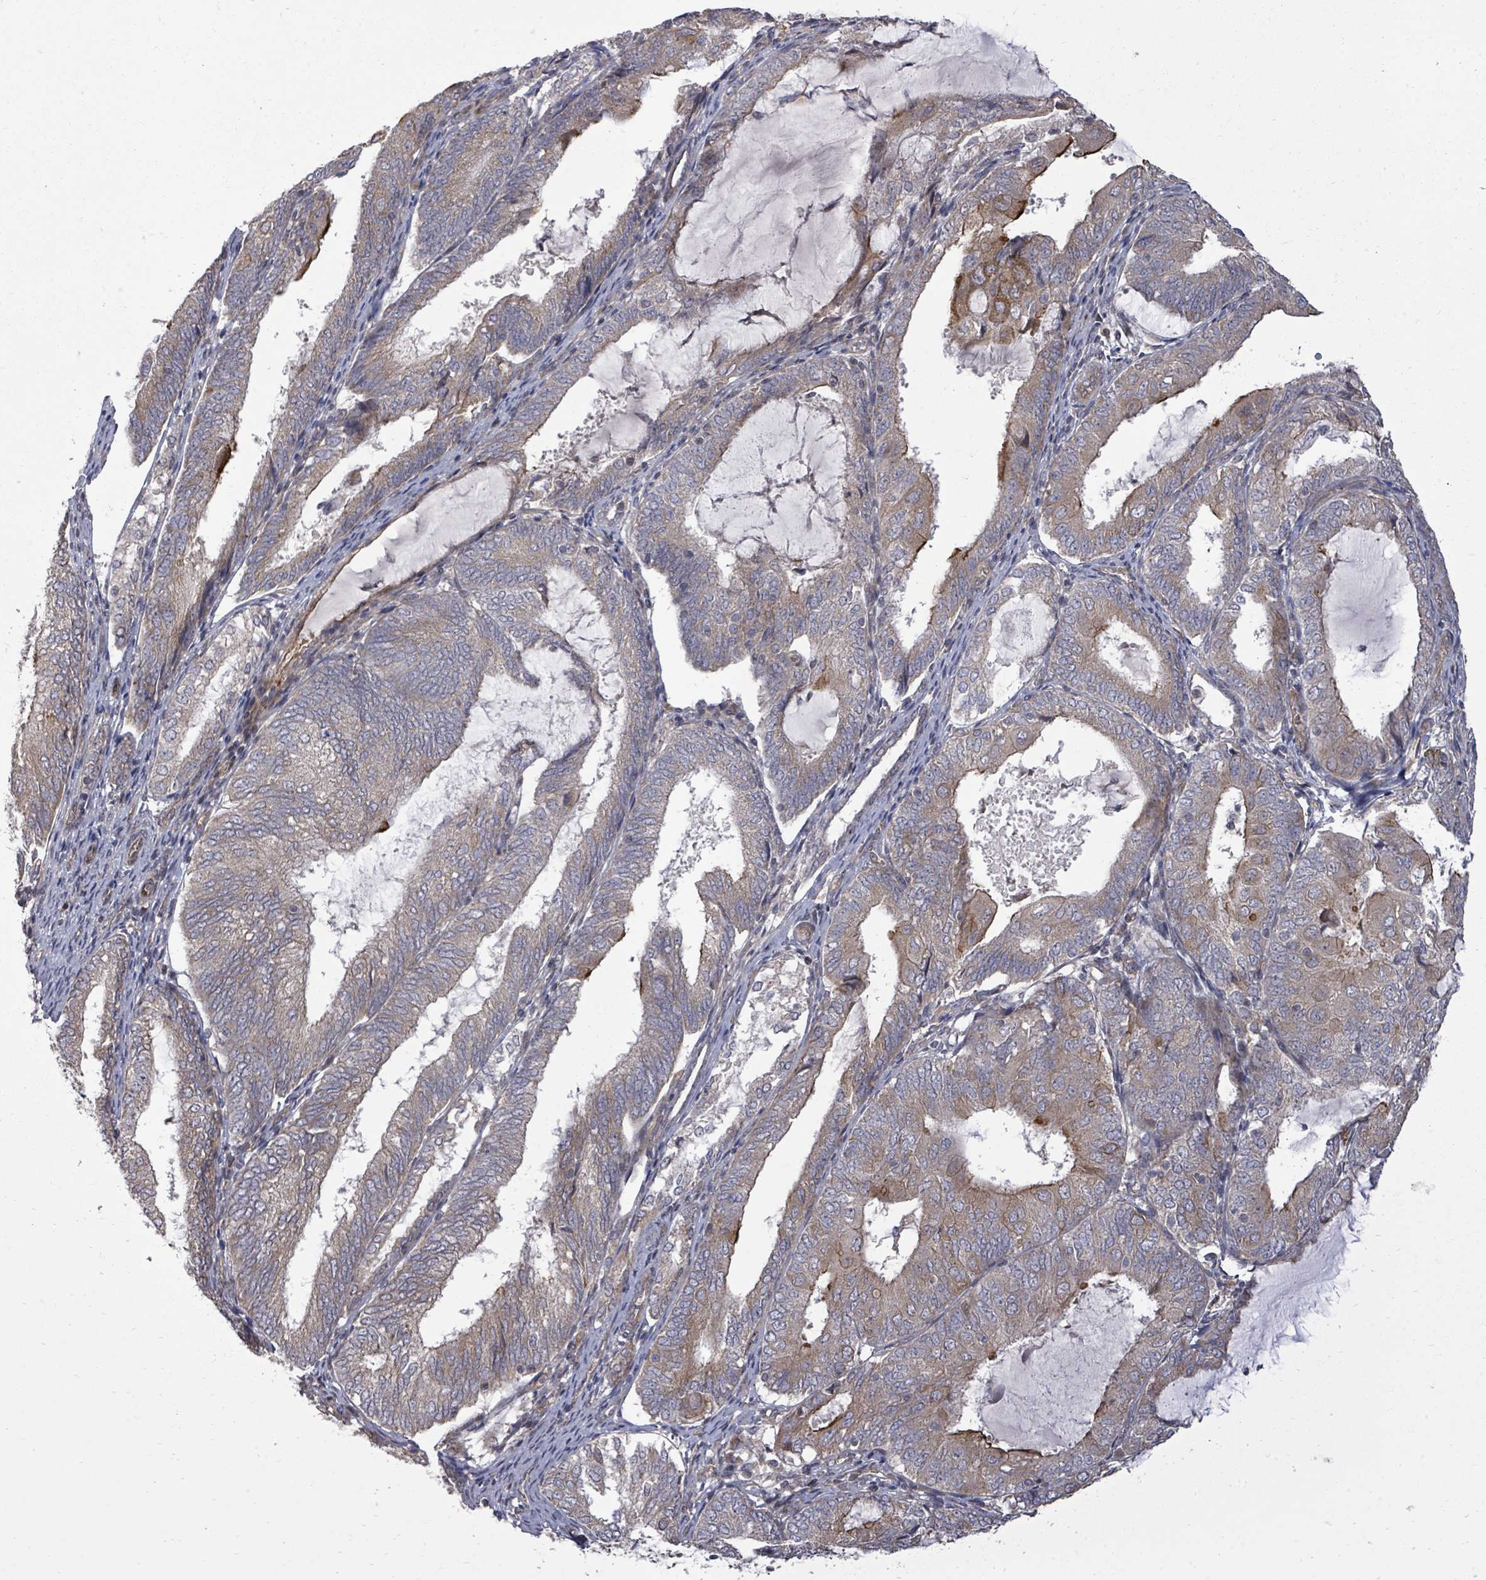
{"staining": {"intensity": "moderate", "quantity": "25%-75%", "location": "cytoplasmic/membranous"}, "tissue": "endometrial cancer", "cell_type": "Tumor cells", "image_type": "cancer", "snomed": [{"axis": "morphology", "description": "Adenocarcinoma, NOS"}, {"axis": "topography", "description": "Endometrium"}], "caption": "High-power microscopy captured an IHC image of adenocarcinoma (endometrial), revealing moderate cytoplasmic/membranous positivity in about 25%-75% of tumor cells.", "gene": "KRTAP27-1", "patient": {"sex": "female", "age": 81}}